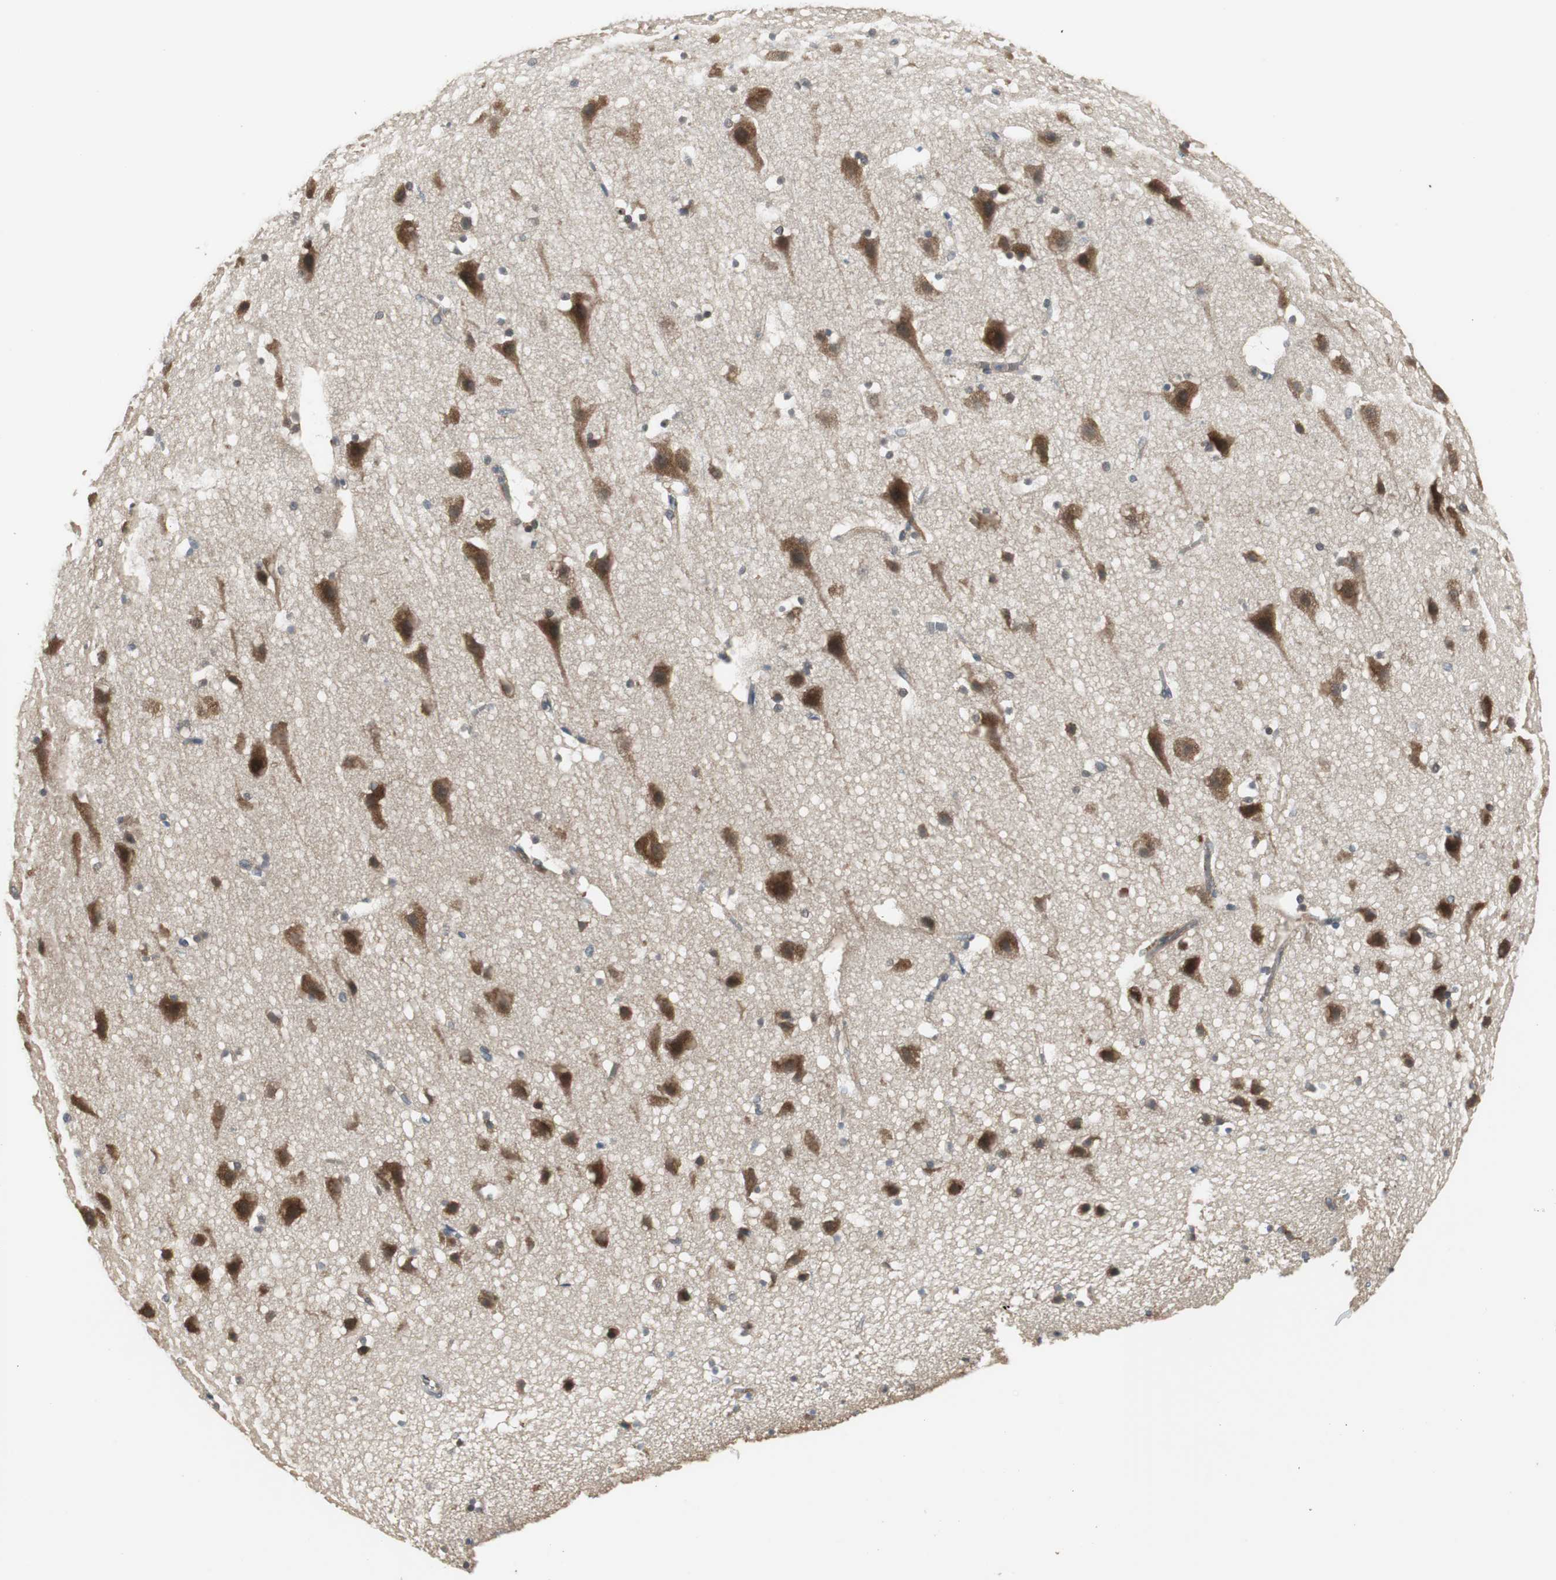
{"staining": {"intensity": "negative", "quantity": "none", "location": "none"}, "tissue": "cerebral cortex", "cell_type": "Endothelial cells", "image_type": "normal", "snomed": [{"axis": "morphology", "description": "Normal tissue, NOS"}, {"axis": "topography", "description": "Cerebral cortex"}], "caption": "High power microscopy image of an immunohistochemistry (IHC) micrograph of benign cerebral cortex, revealing no significant staining in endothelial cells.", "gene": "PFDN1", "patient": {"sex": "male", "age": 45}}